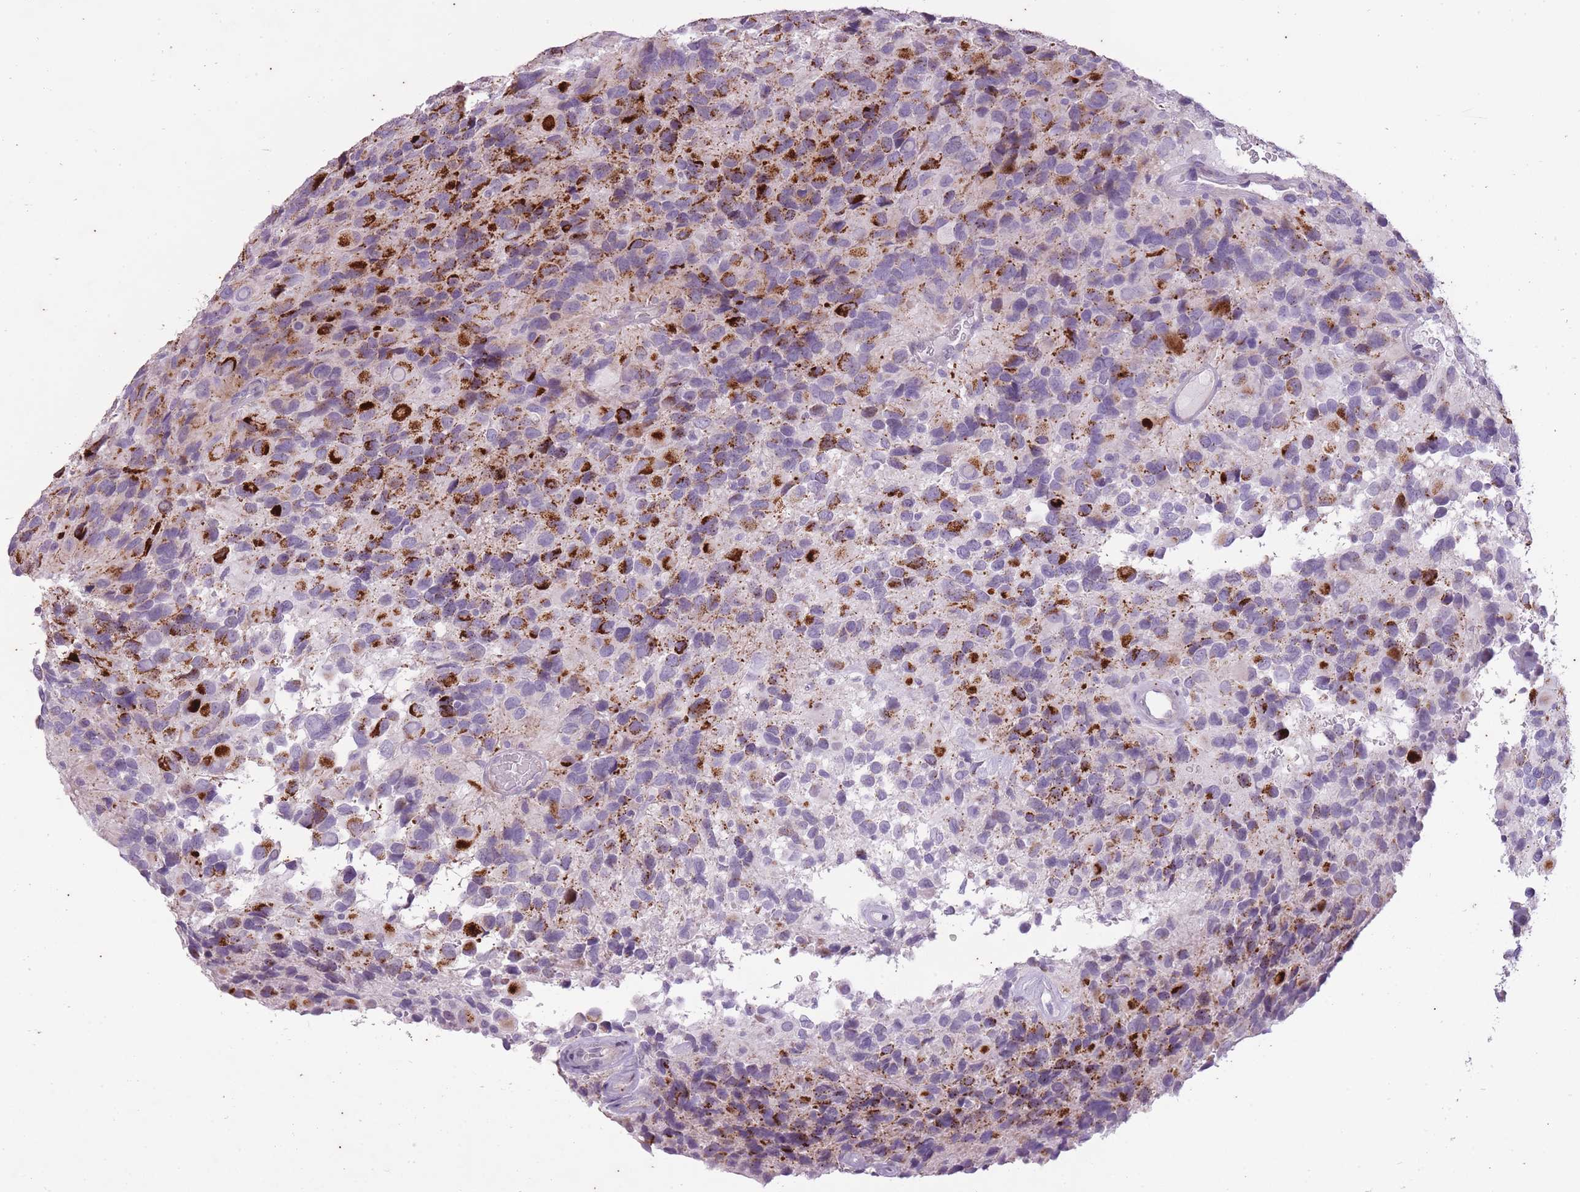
{"staining": {"intensity": "moderate", "quantity": "<25%", "location": "cytoplasmic/membranous"}, "tissue": "glioma", "cell_type": "Tumor cells", "image_type": "cancer", "snomed": [{"axis": "morphology", "description": "Glioma, malignant, High grade"}, {"axis": "topography", "description": "Brain"}], "caption": "Human glioma stained with a brown dye reveals moderate cytoplasmic/membranous positive expression in approximately <25% of tumor cells.", "gene": "CNTNAP3", "patient": {"sex": "male", "age": 77}}